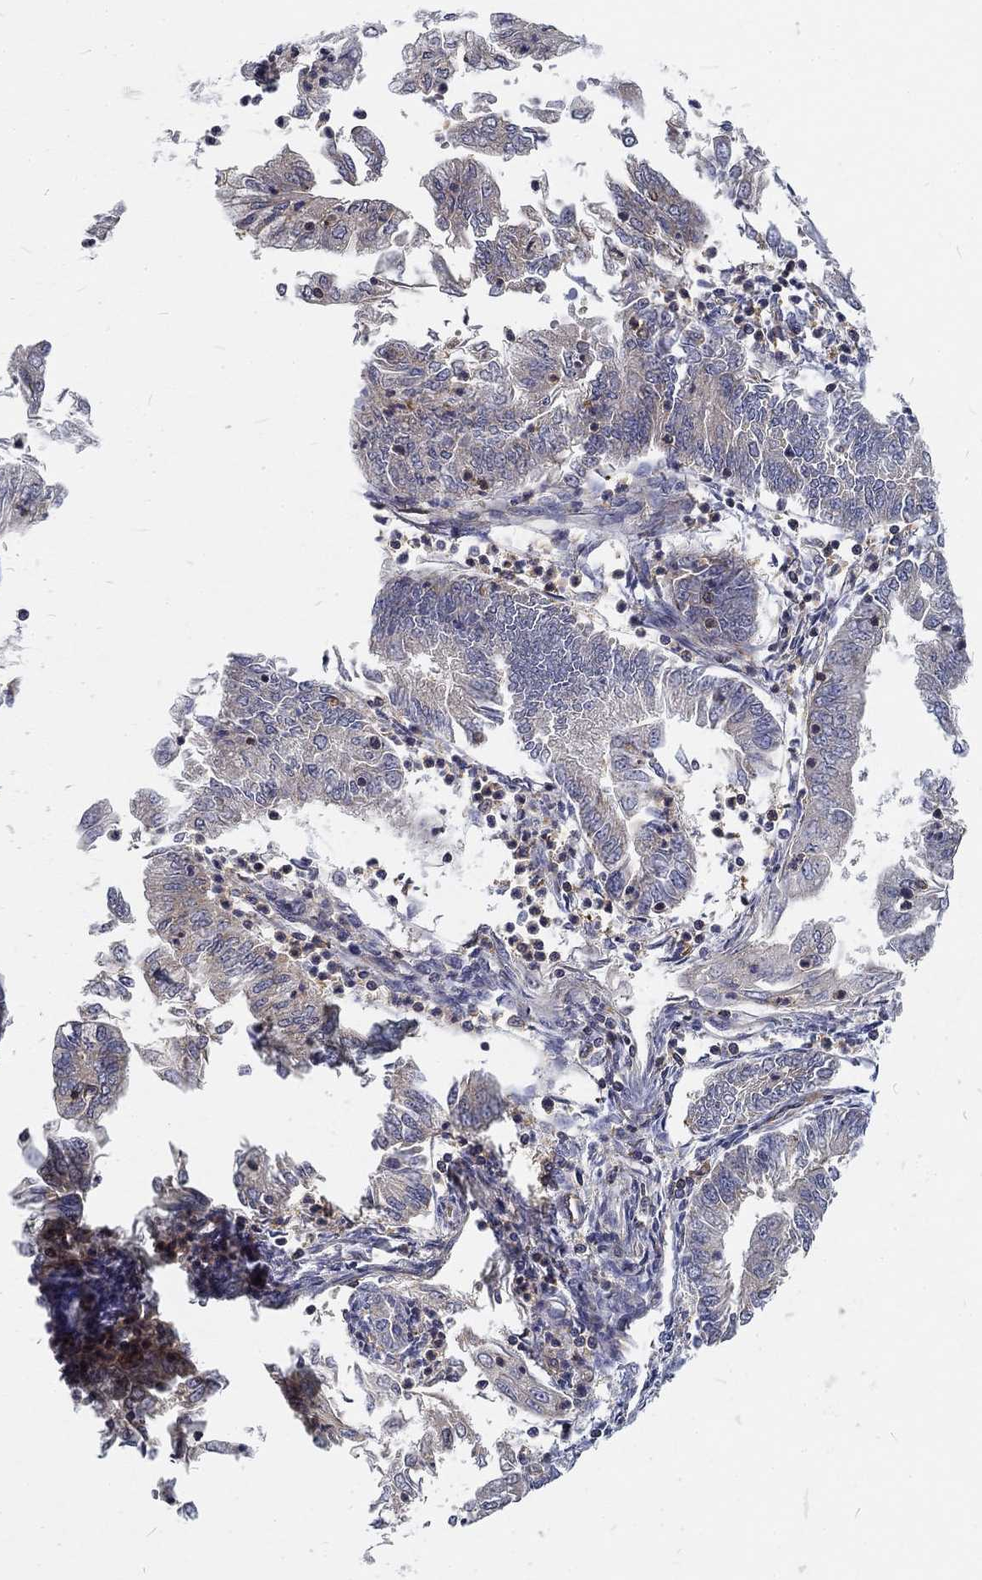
{"staining": {"intensity": "negative", "quantity": "none", "location": "none"}, "tissue": "endometrial cancer", "cell_type": "Tumor cells", "image_type": "cancer", "snomed": [{"axis": "morphology", "description": "Adenocarcinoma, NOS"}, {"axis": "topography", "description": "Endometrium"}], "caption": "Endometrial cancer stained for a protein using IHC exhibits no positivity tumor cells.", "gene": "MTMR11", "patient": {"sex": "female", "age": 55}}